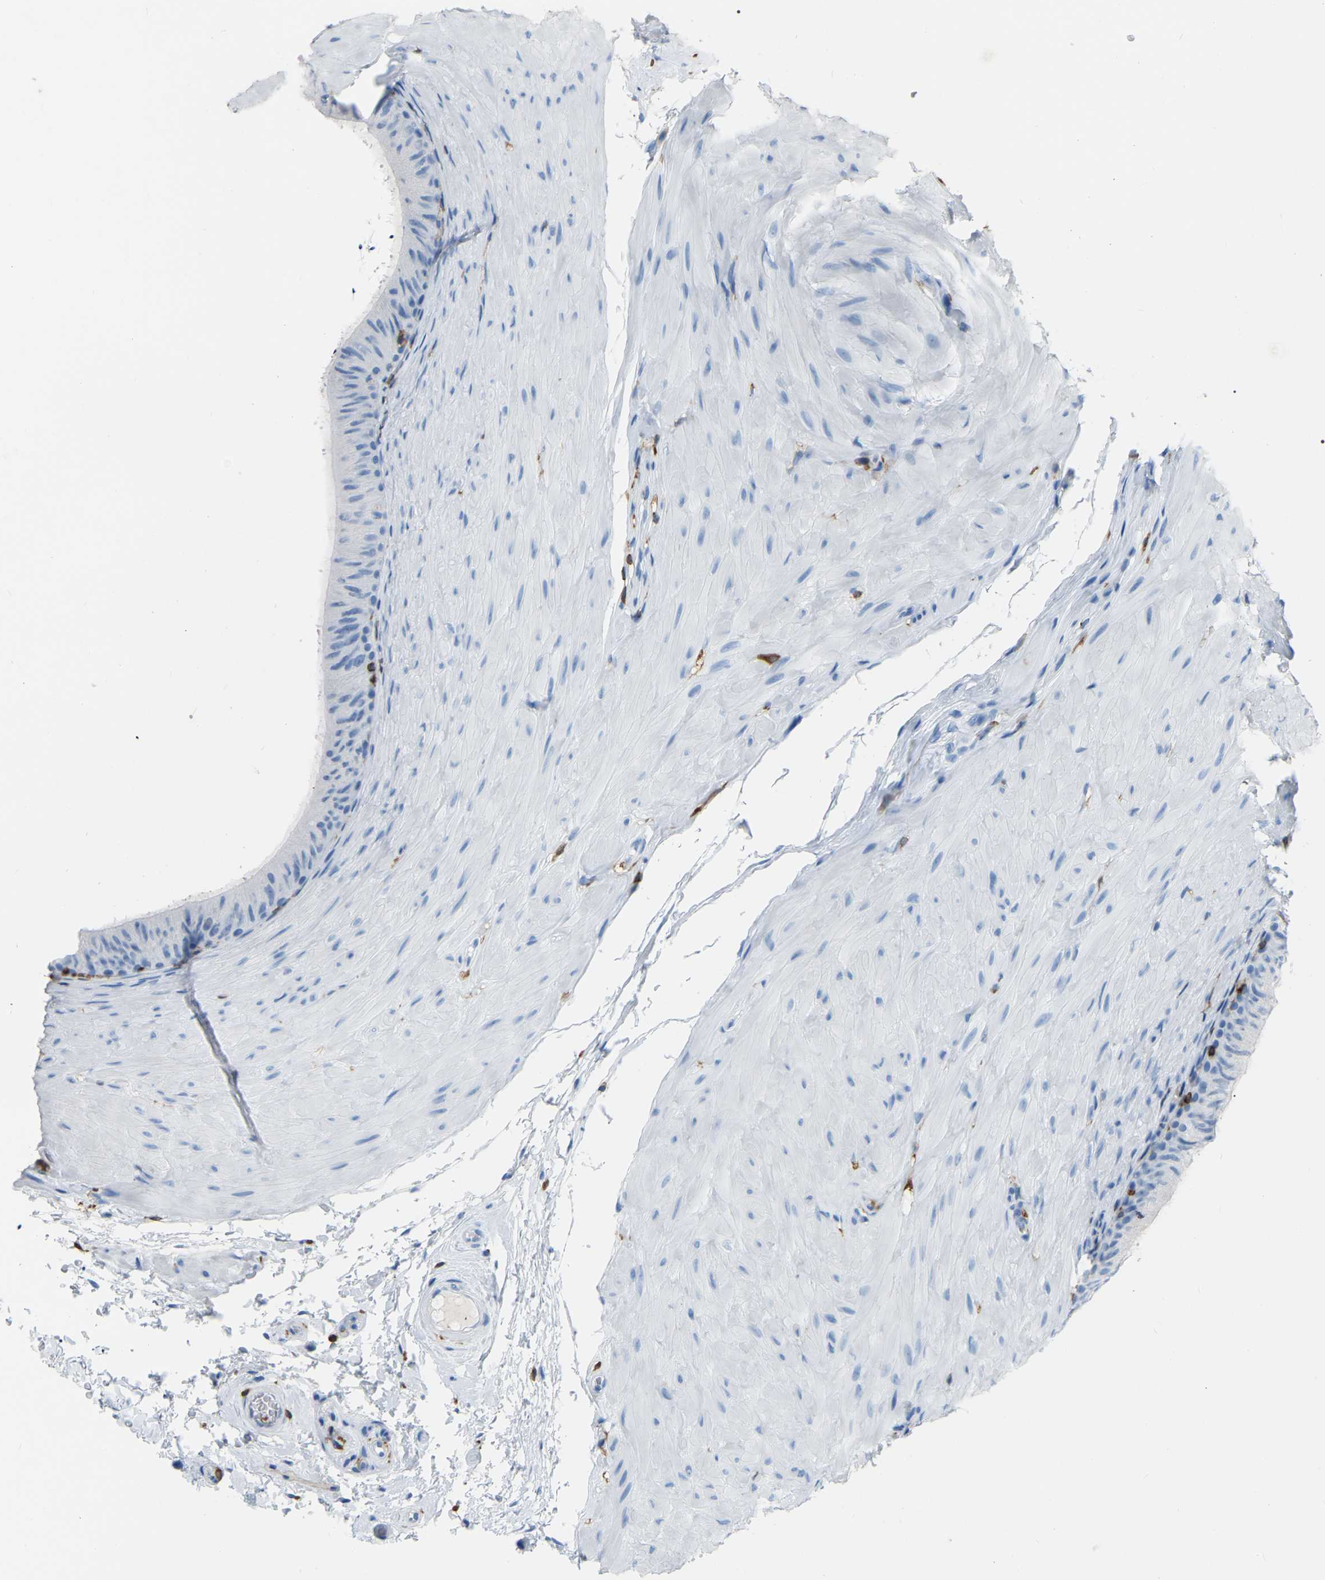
{"staining": {"intensity": "negative", "quantity": "none", "location": "none"}, "tissue": "epididymis", "cell_type": "Glandular cells", "image_type": "normal", "snomed": [{"axis": "morphology", "description": "Normal tissue, NOS"}, {"axis": "topography", "description": "Epididymis"}], "caption": "This is a photomicrograph of immunohistochemistry (IHC) staining of unremarkable epididymis, which shows no staining in glandular cells.", "gene": "ARHGAP45", "patient": {"sex": "male", "age": 34}}